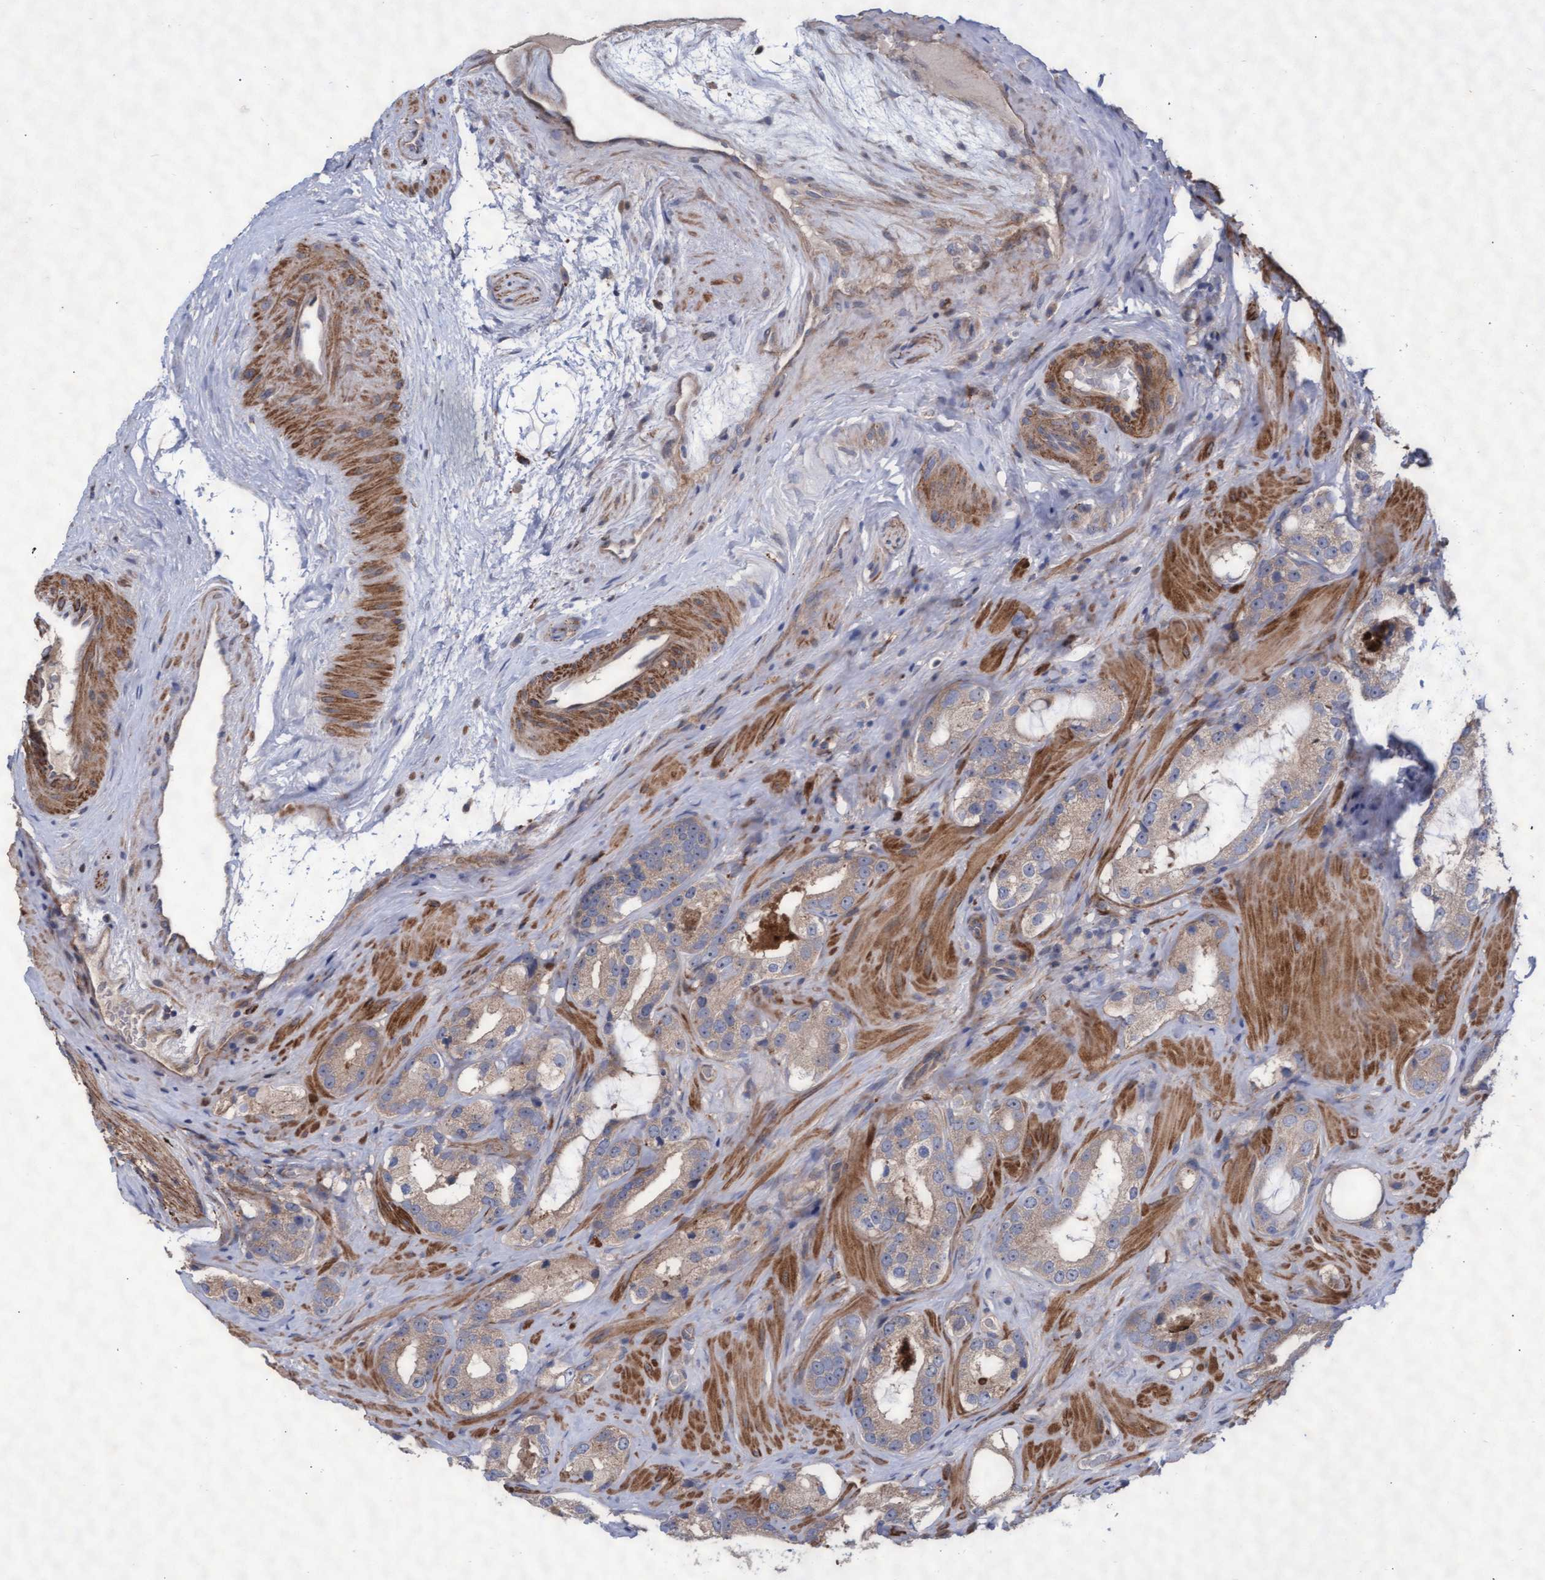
{"staining": {"intensity": "weak", "quantity": ">75%", "location": "cytoplasmic/membranous"}, "tissue": "prostate cancer", "cell_type": "Tumor cells", "image_type": "cancer", "snomed": [{"axis": "morphology", "description": "Adenocarcinoma, High grade"}, {"axis": "topography", "description": "Prostate"}], "caption": "Immunohistochemical staining of human prostate high-grade adenocarcinoma demonstrates low levels of weak cytoplasmic/membranous expression in approximately >75% of tumor cells. (Stains: DAB in brown, nuclei in blue, Microscopy: brightfield microscopy at high magnification).", "gene": "ABCF2", "patient": {"sex": "male", "age": 63}}